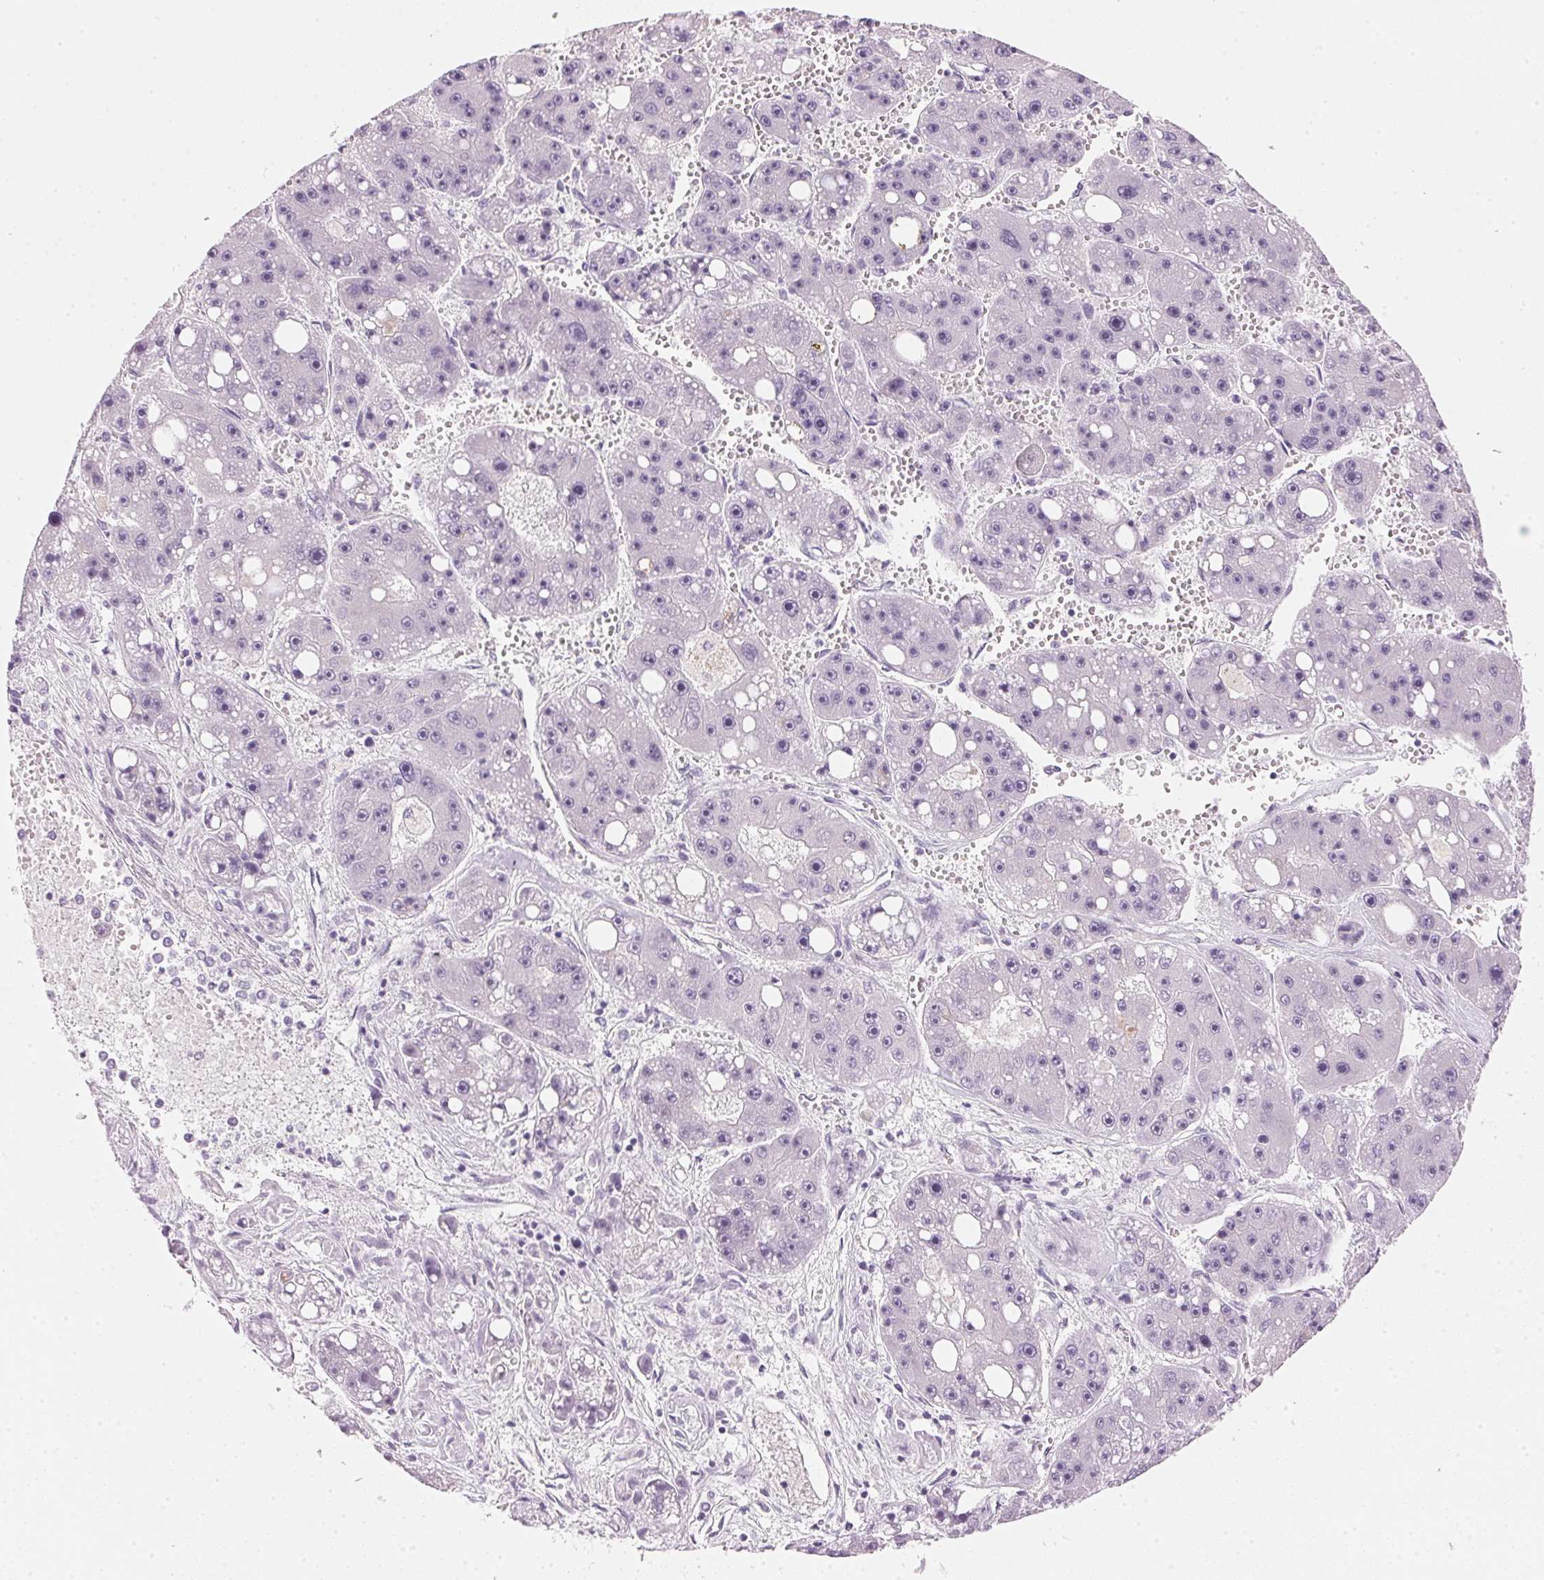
{"staining": {"intensity": "negative", "quantity": "none", "location": "none"}, "tissue": "liver cancer", "cell_type": "Tumor cells", "image_type": "cancer", "snomed": [{"axis": "morphology", "description": "Carcinoma, Hepatocellular, NOS"}, {"axis": "topography", "description": "Liver"}], "caption": "Liver cancer was stained to show a protein in brown. There is no significant staining in tumor cells.", "gene": "IGFBP1", "patient": {"sex": "female", "age": 61}}